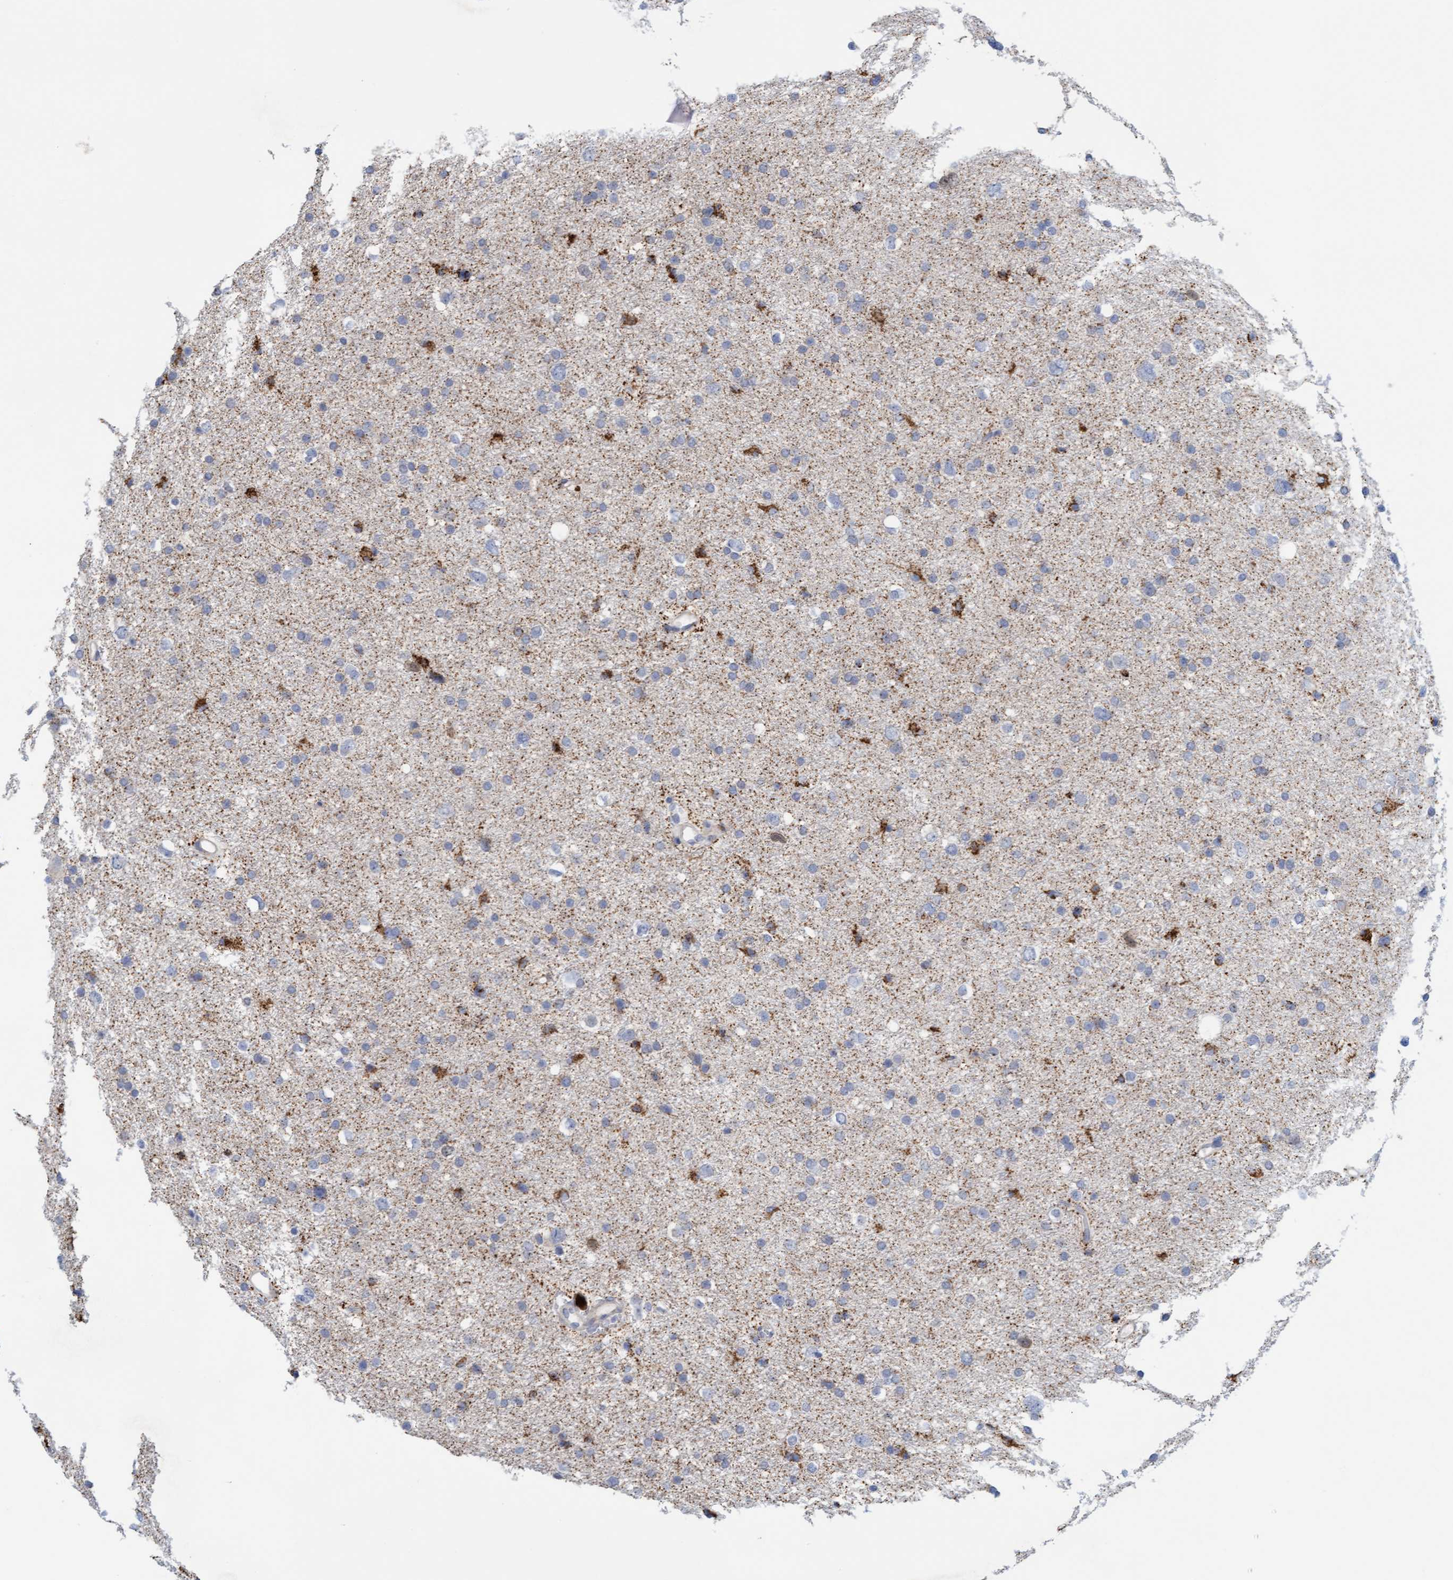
{"staining": {"intensity": "negative", "quantity": "none", "location": "none"}, "tissue": "glioma", "cell_type": "Tumor cells", "image_type": "cancer", "snomed": [{"axis": "morphology", "description": "Glioma, malignant, Low grade"}, {"axis": "topography", "description": "Brain"}], "caption": "Malignant low-grade glioma was stained to show a protein in brown. There is no significant staining in tumor cells. (Brightfield microscopy of DAB IHC at high magnification).", "gene": "ZC3H3", "patient": {"sex": "female", "age": 37}}